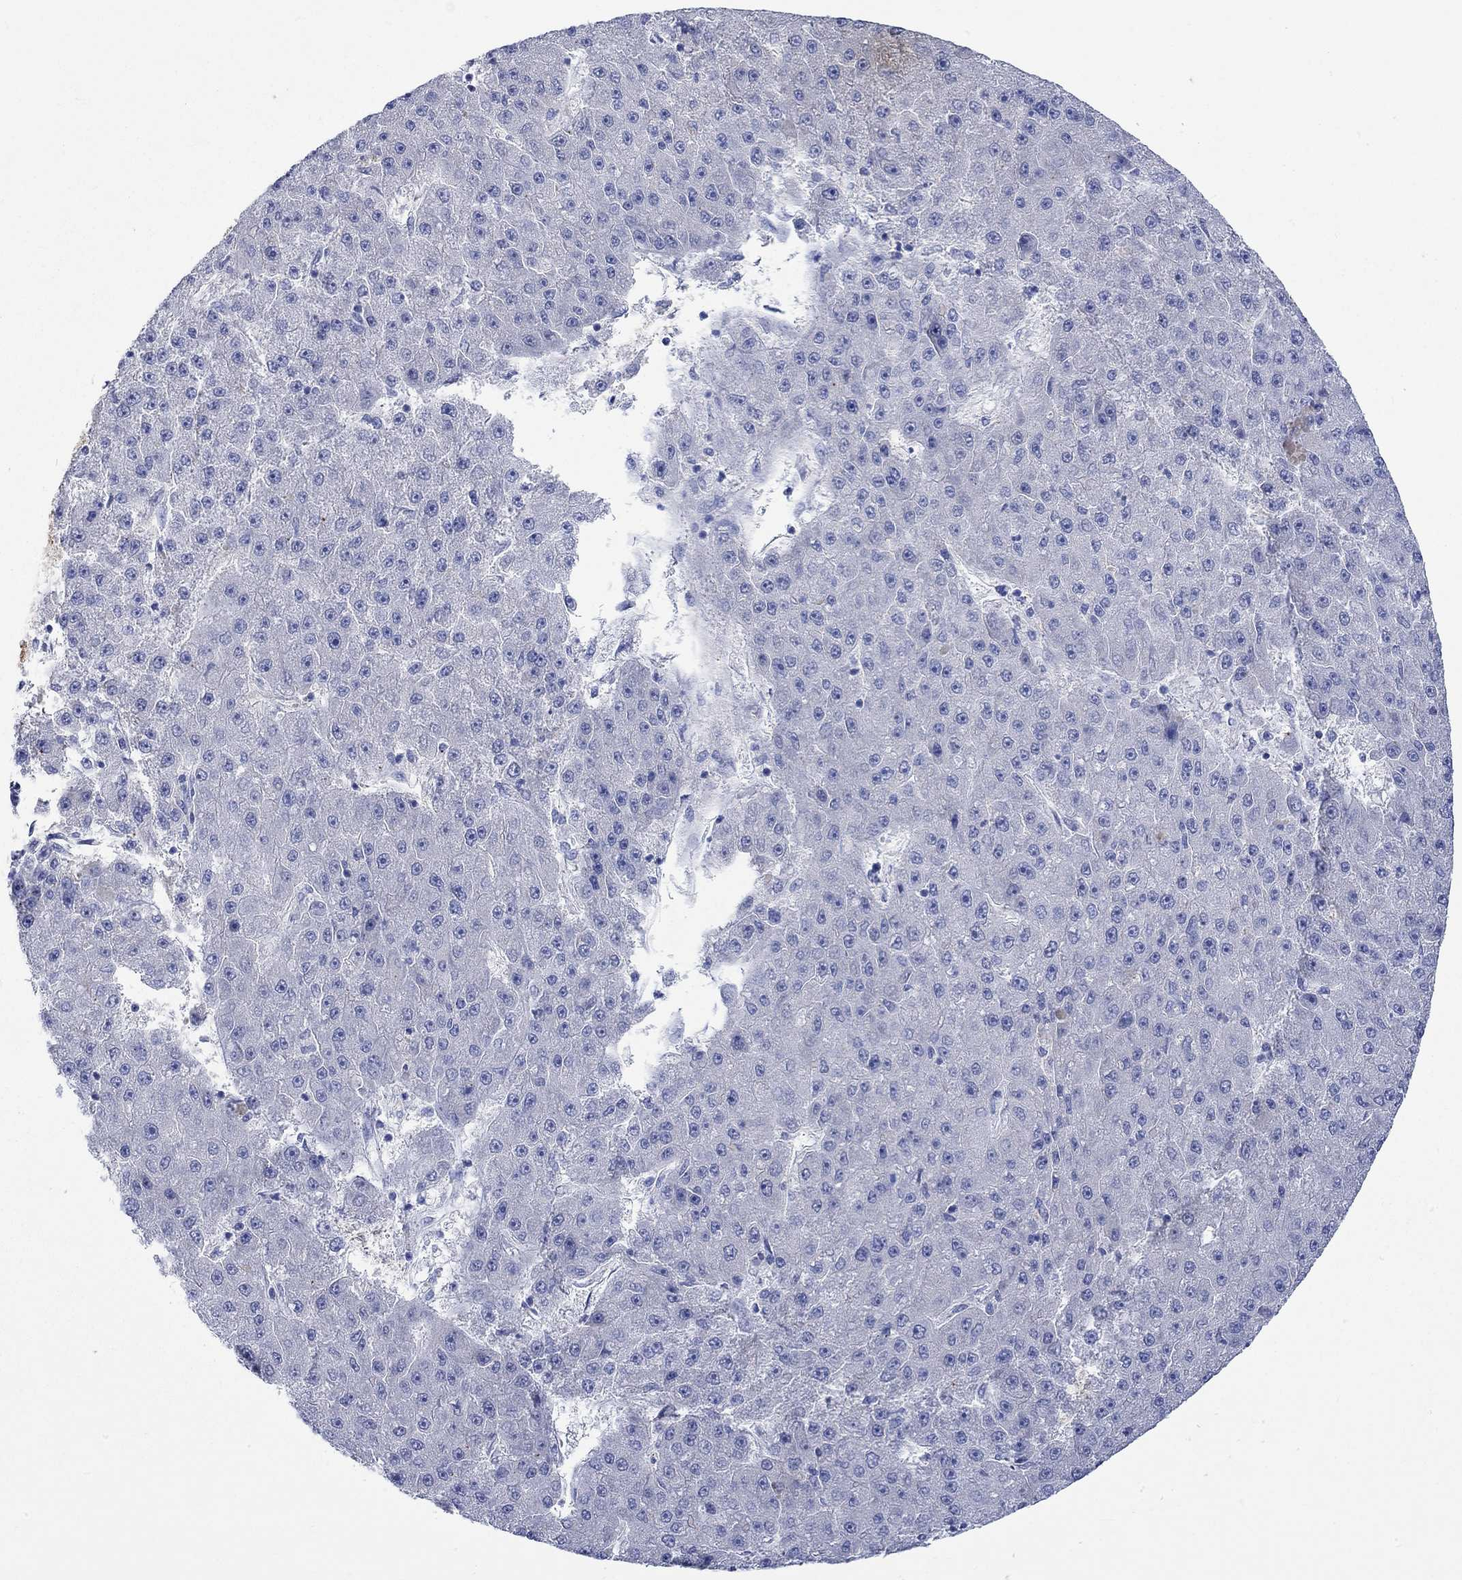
{"staining": {"intensity": "negative", "quantity": "none", "location": "none"}, "tissue": "liver cancer", "cell_type": "Tumor cells", "image_type": "cancer", "snomed": [{"axis": "morphology", "description": "Carcinoma, Hepatocellular, NOS"}, {"axis": "topography", "description": "Liver"}], "caption": "Immunohistochemistry (IHC) of liver cancer (hepatocellular carcinoma) demonstrates no staining in tumor cells. (Brightfield microscopy of DAB (3,3'-diaminobenzidine) immunohistochemistry at high magnification).", "gene": "CPLX2", "patient": {"sex": "male", "age": 67}}